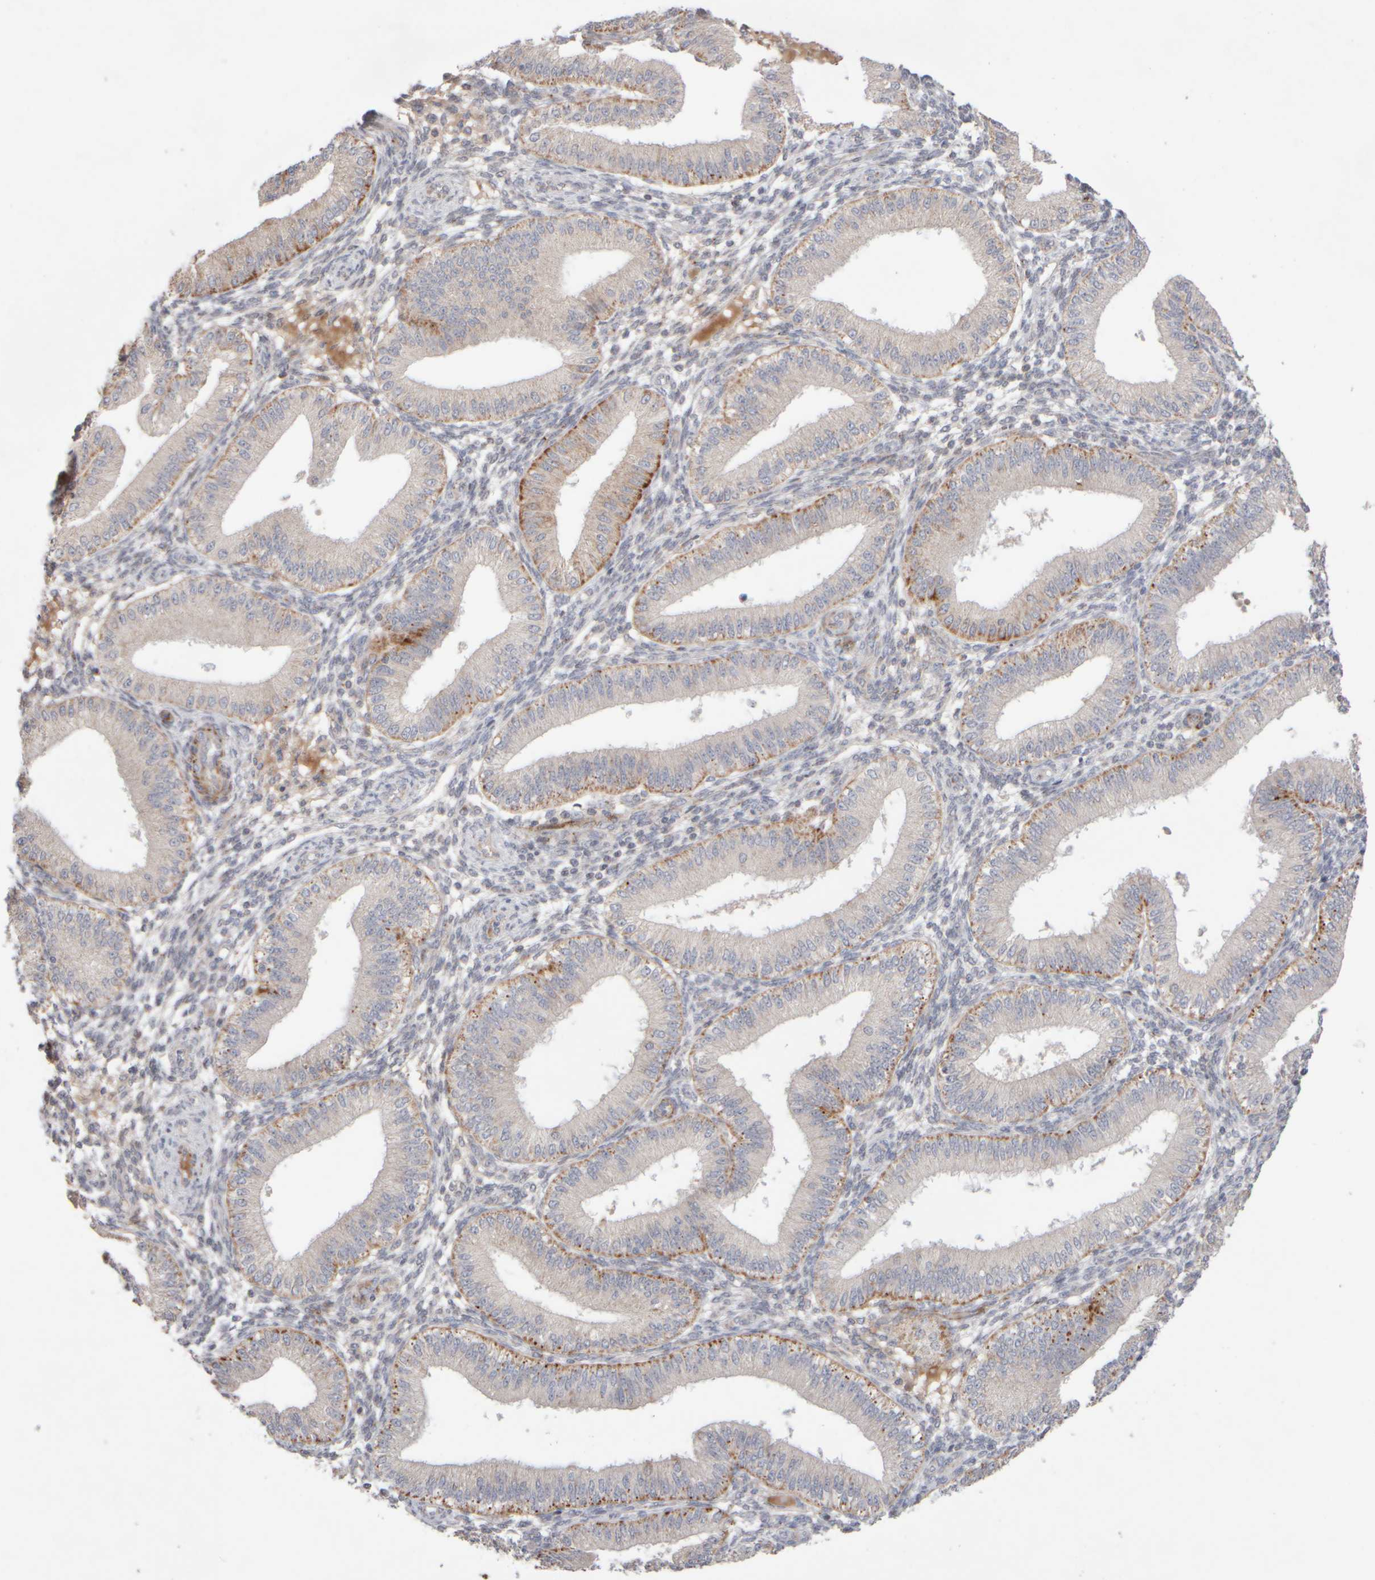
{"staining": {"intensity": "negative", "quantity": "none", "location": "none"}, "tissue": "endometrium", "cell_type": "Cells in endometrial stroma", "image_type": "normal", "snomed": [{"axis": "morphology", "description": "Normal tissue, NOS"}, {"axis": "topography", "description": "Endometrium"}], "caption": "High magnification brightfield microscopy of normal endometrium stained with DAB (3,3'-diaminobenzidine) (brown) and counterstained with hematoxylin (blue): cells in endometrial stroma show no significant expression. (DAB (3,3'-diaminobenzidine) IHC visualized using brightfield microscopy, high magnification).", "gene": "CHADL", "patient": {"sex": "female", "age": 39}}